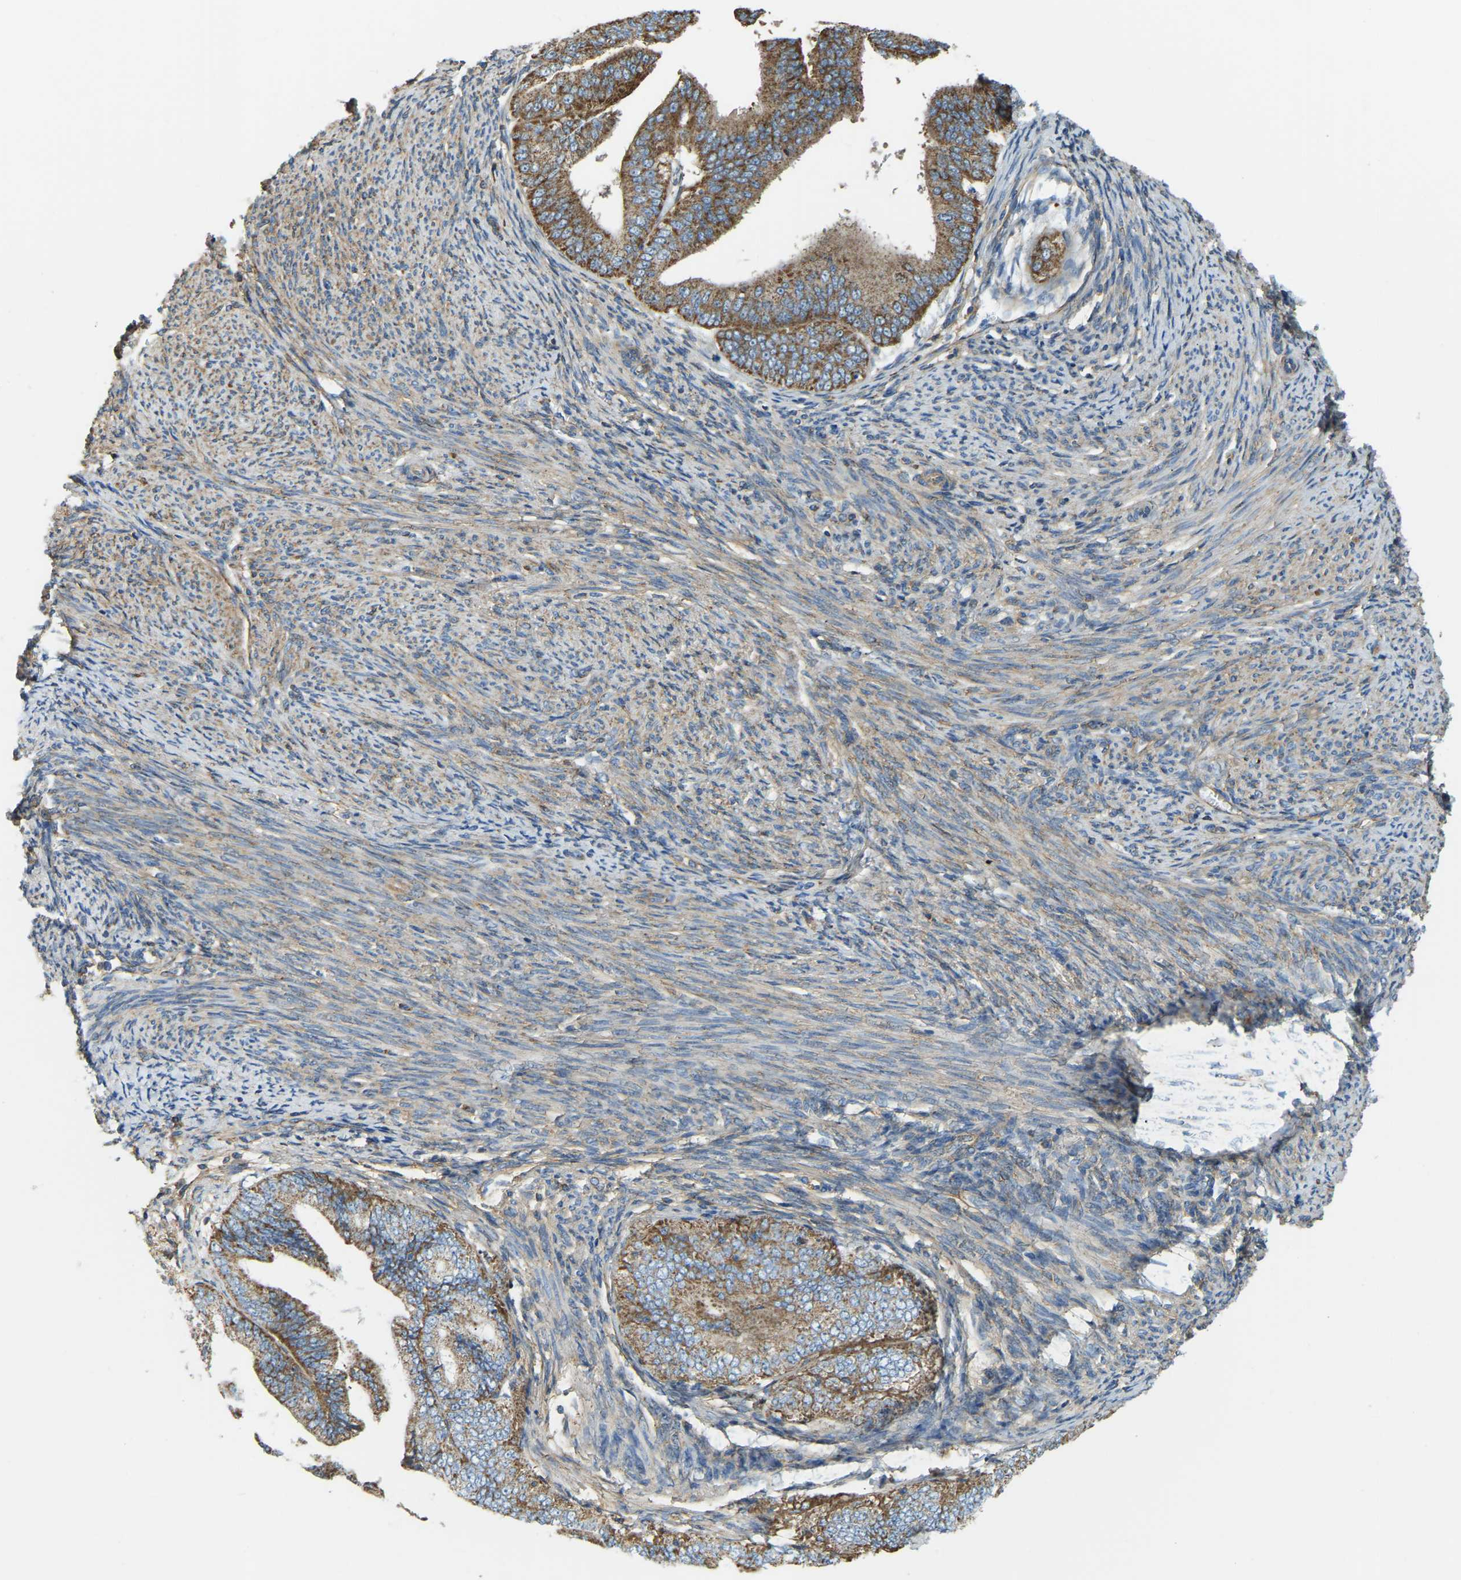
{"staining": {"intensity": "moderate", "quantity": ">75%", "location": "cytoplasmic/membranous"}, "tissue": "endometrial cancer", "cell_type": "Tumor cells", "image_type": "cancer", "snomed": [{"axis": "morphology", "description": "Adenocarcinoma, NOS"}, {"axis": "topography", "description": "Endometrium"}], "caption": "The image displays staining of endometrial adenocarcinoma, revealing moderate cytoplasmic/membranous protein positivity (brown color) within tumor cells.", "gene": "AHNAK", "patient": {"sex": "female", "age": 63}}